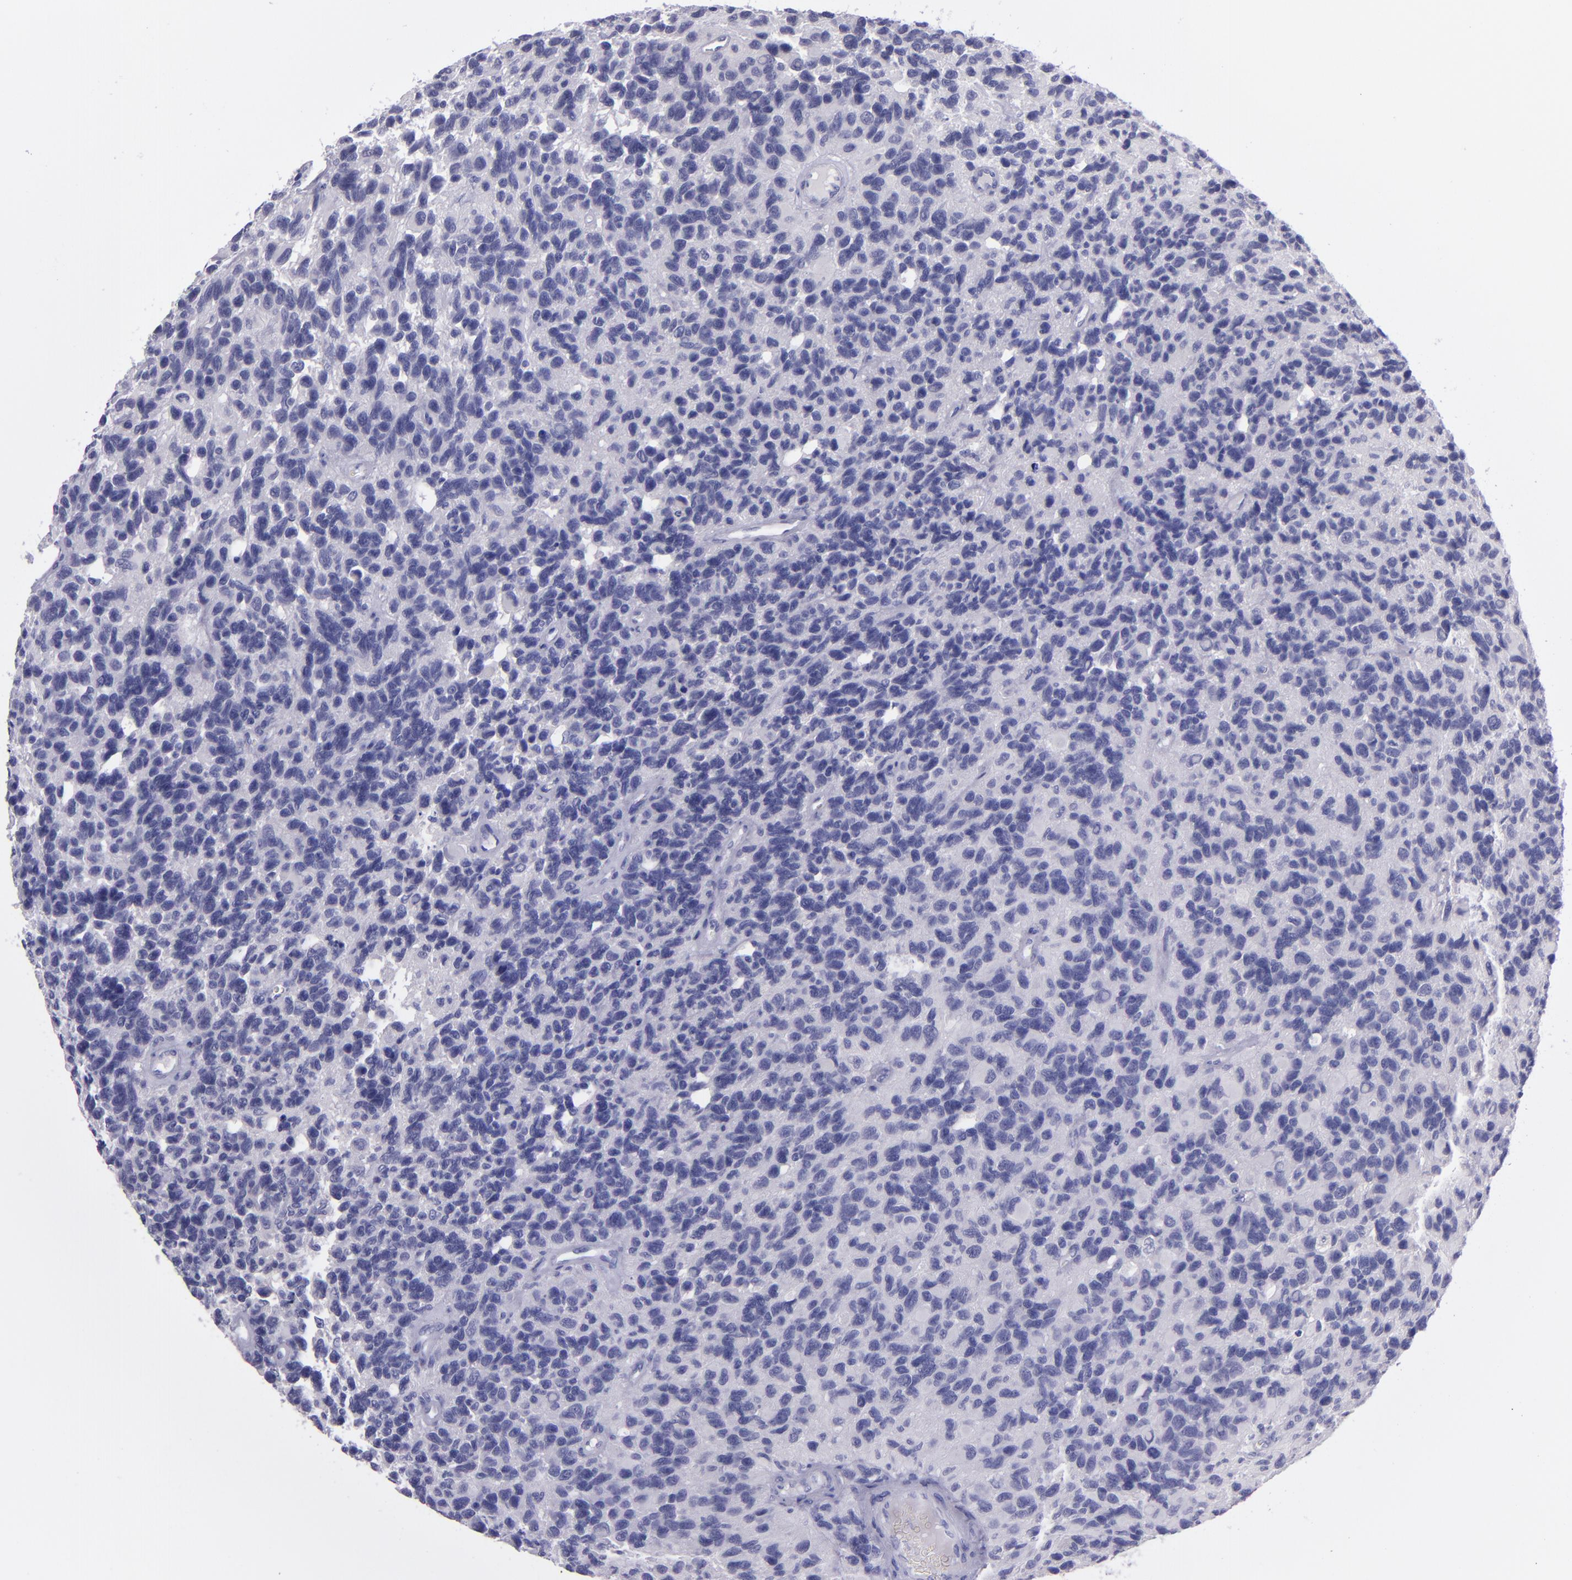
{"staining": {"intensity": "negative", "quantity": "none", "location": "none"}, "tissue": "glioma", "cell_type": "Tumor cells", "image_type": "cancer", "snomed": [{"axis": "morphology", "description": "Glioma, malignant, High grade"}, {"axis": "topography", "description": "Brain"}], "caption": "A photomicrograph of malignant glioma (high-grade) stained for a protein exhibits no brown staining in tumor cells.", "gene": "TNNT3", "patient": {"sex": "male", "age": 77}}